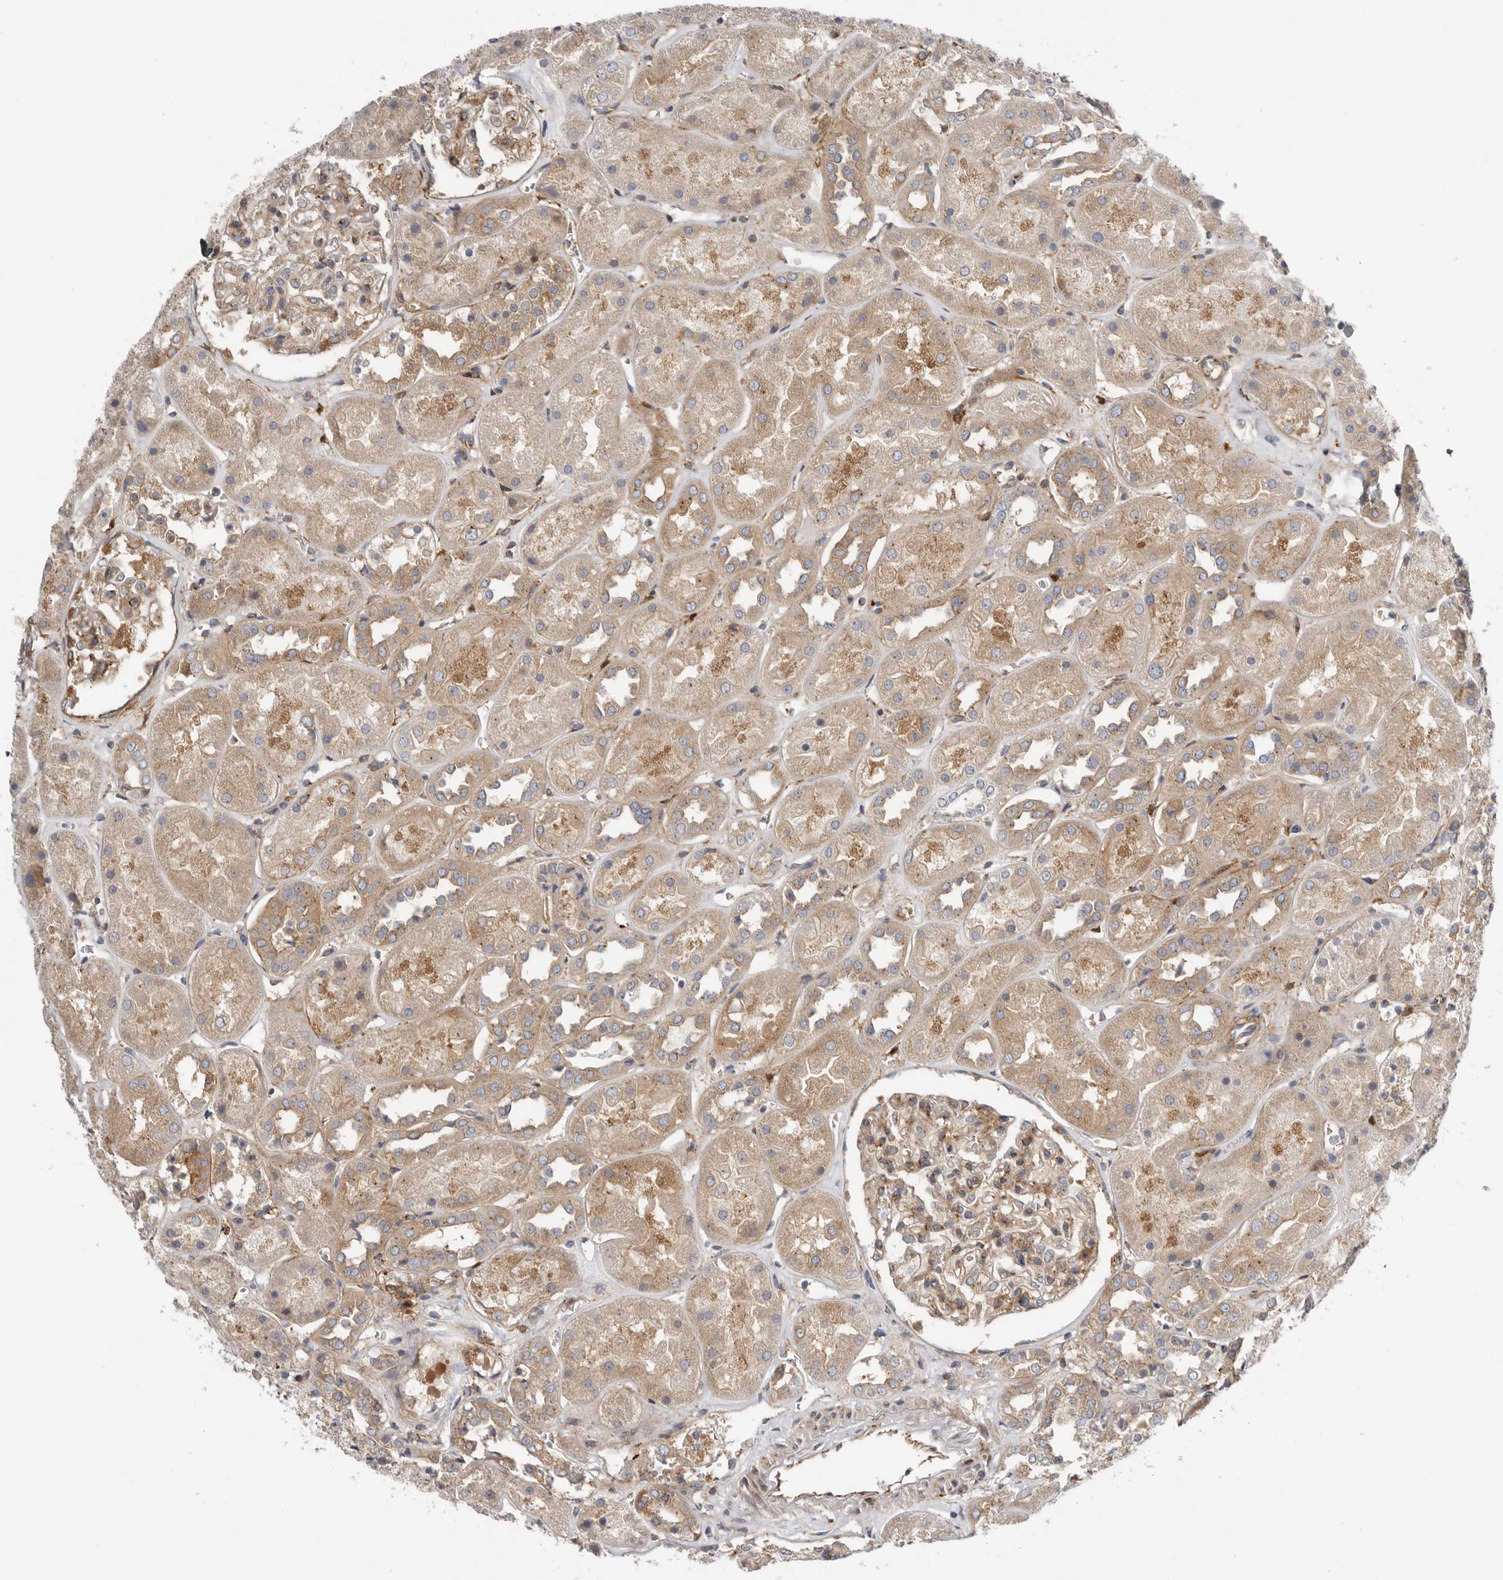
{"staining": {"intensity": "moderate", "quantity": ">75%", "location": "cytoplasmic/membranous"}, "tissue": "kidney", "cell_type": "Cells in glomeruli", "image_type": "normal", "snomed": [{"axis": "morphology", "description": "Normal tissue, NOS"}, {"axis": "topography", "description": "Kidney"}], "caption": "Immunohistochemistry histopathology image of benign kidney: kidney stained using immunohistochemistry (IHC) demonstrates medium levels of moderate protein expression localized specifically in the cytoplasmic/membranous of cells in glomeruli, appearing as a cytoplasmic/membranous brown color.", "gene": "LUZP1", "patient": {"sex": "male", "age": 70}}